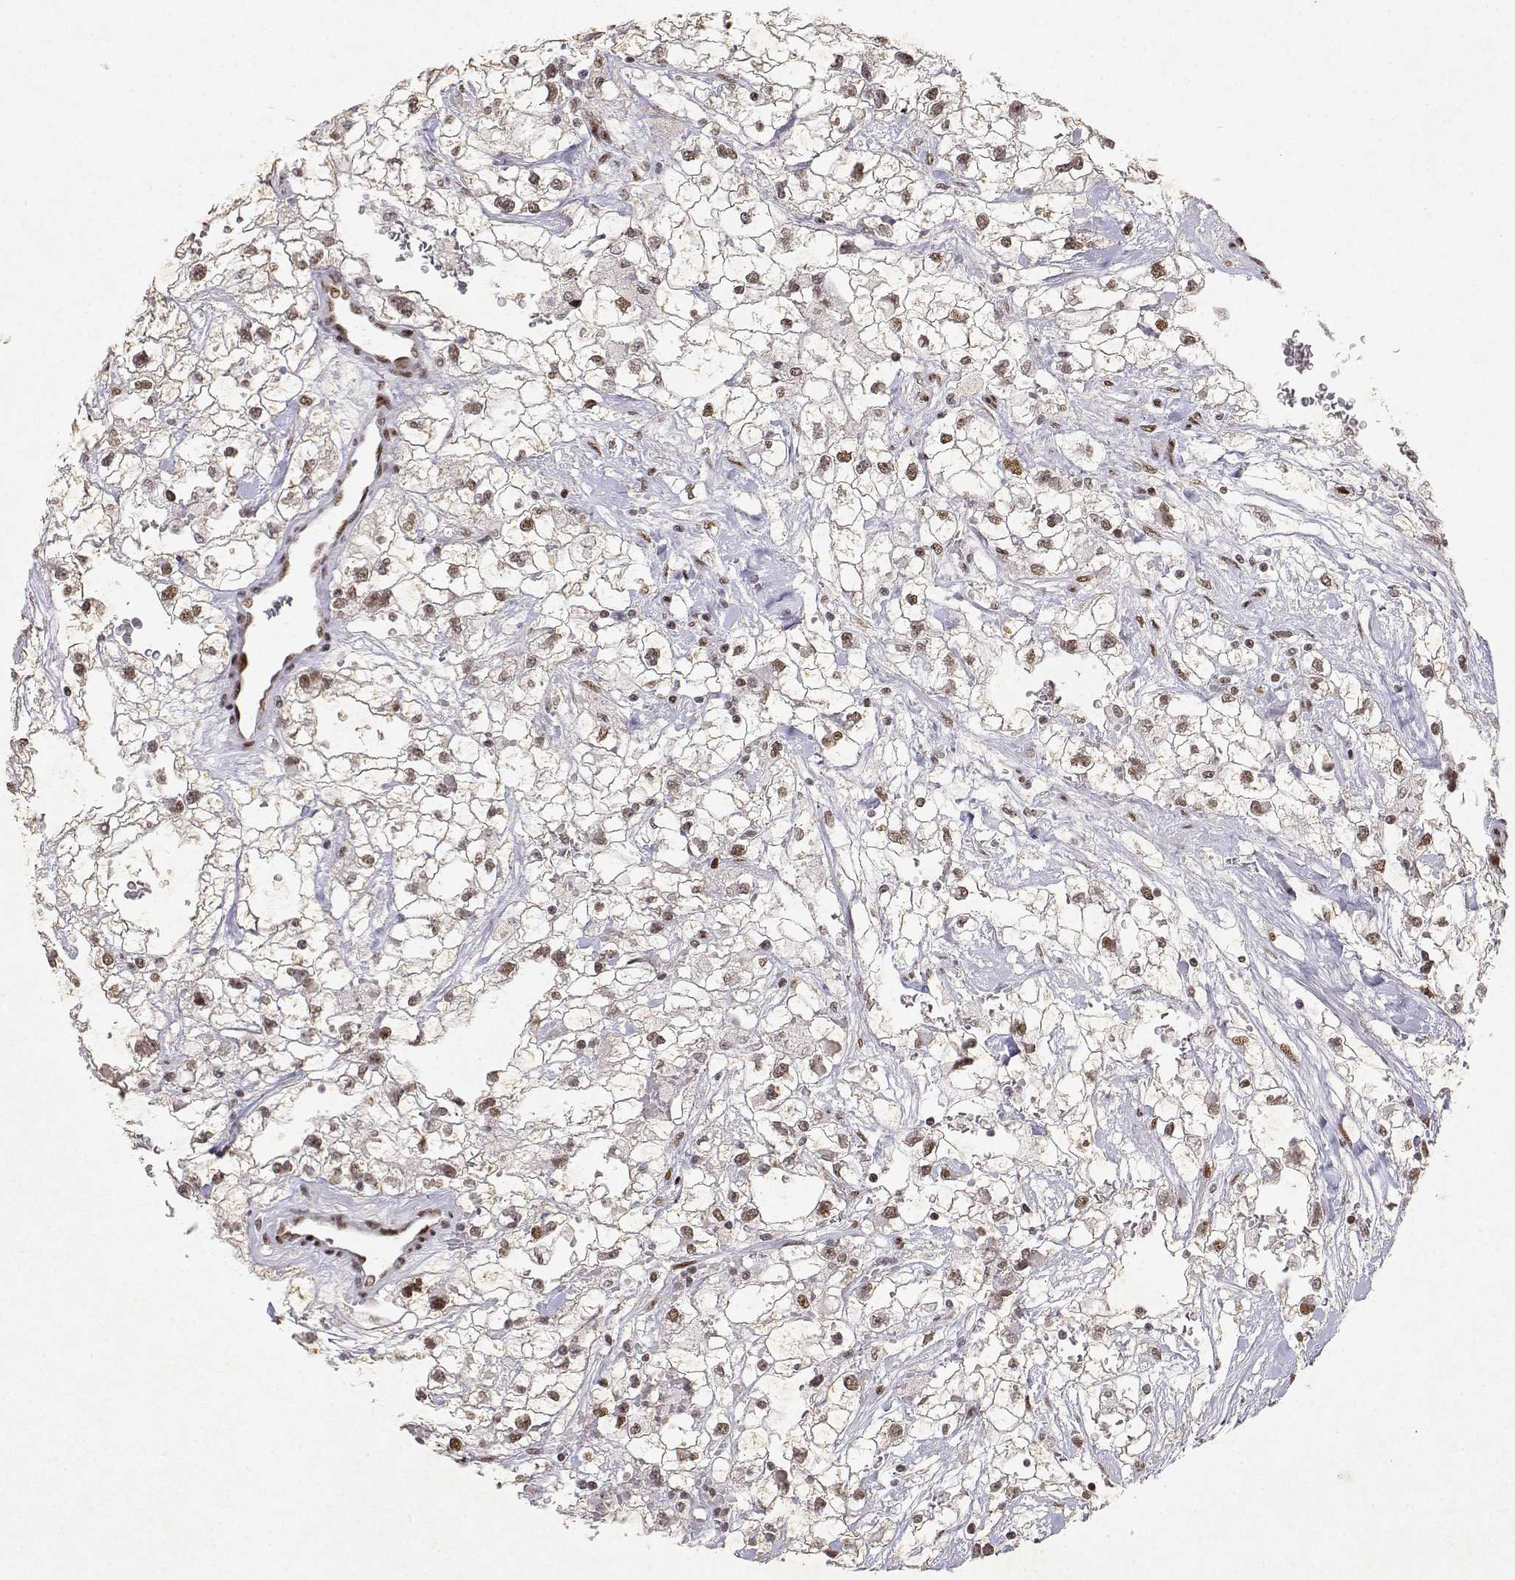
{"staining": {"intensity": "weak", "quantity": ">75%", "location": "nuclear"}, "tissue": "renal cancer", "cell_type": "Tumor cells", "image_type": "cancer", "snomed": [{"axis": "morphology", "description": "Adenocarcinoma, NOS"}, {"axis": "topography", "description": "Kidney"}], "caption": "Immunohistochemical staining of human renal cancer (adenocarcinoma) reveals low levels of weak nuclear positivity in approximately >75% of tumor cells. The staining was performed using DAB (3,3'-diaminobenzidine), with brown indicating positive protein expression. Nuclei are stained blue with hematoxylin.", "gene": "RSF1", "patient": {"sex": "male", "age": 59}}